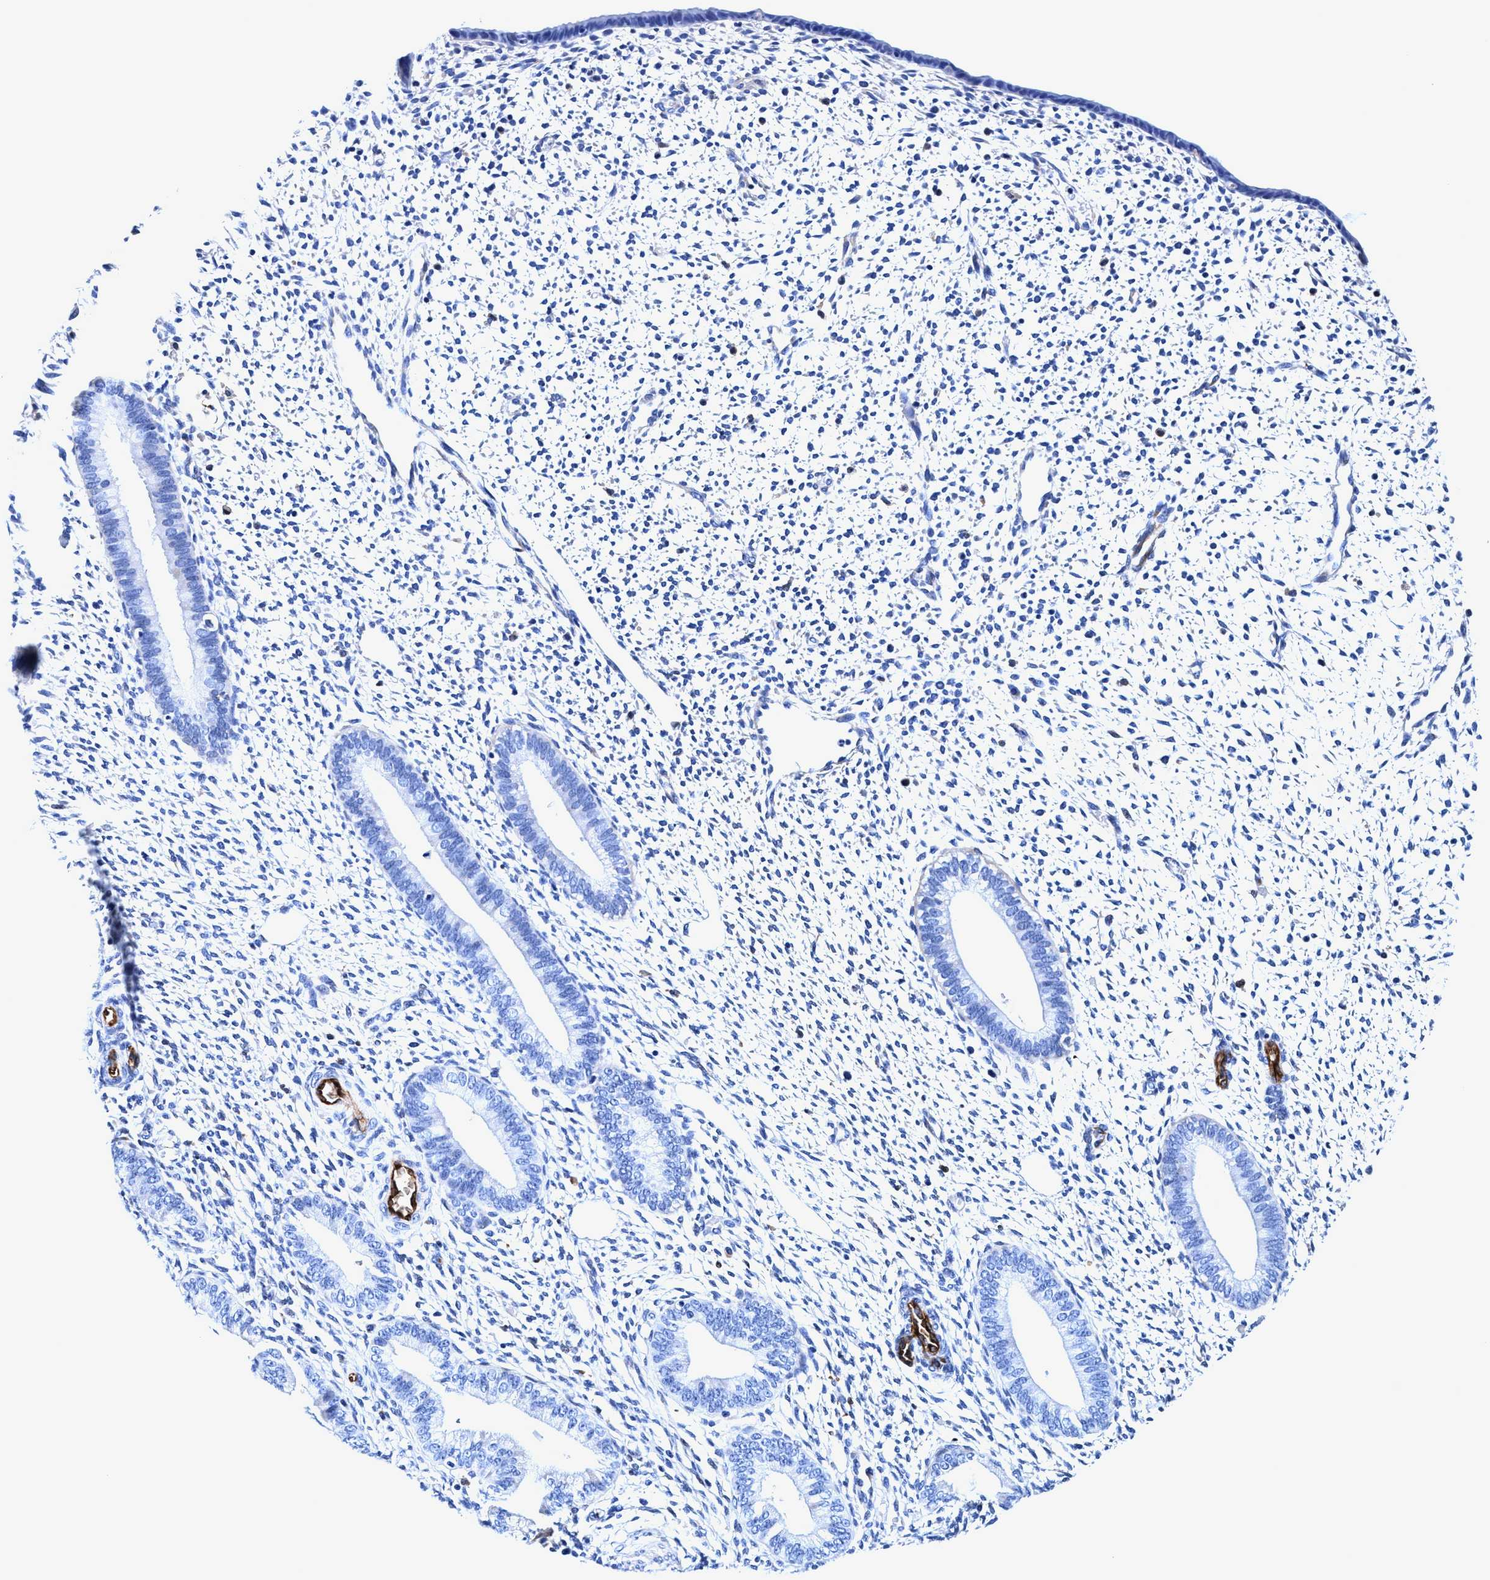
{"staining": {"intensity": "negative", "quantity": "none", "location": "none"}, "tissue": "endometrium", "cell_type": "Cells in endometrial stroma", "image_type": "normal", "snomed": [{"axis": "morphology", "description": "Normal tissue, NOS"}, {"axis": "topography", "description": "Endometrium"}], "caption": "This is an IHC image of normal endometrium. There is no staining in cells in endometrial stroma.", "gene": "UBALD2", "patient": {"sex": "female", "age": 46}}